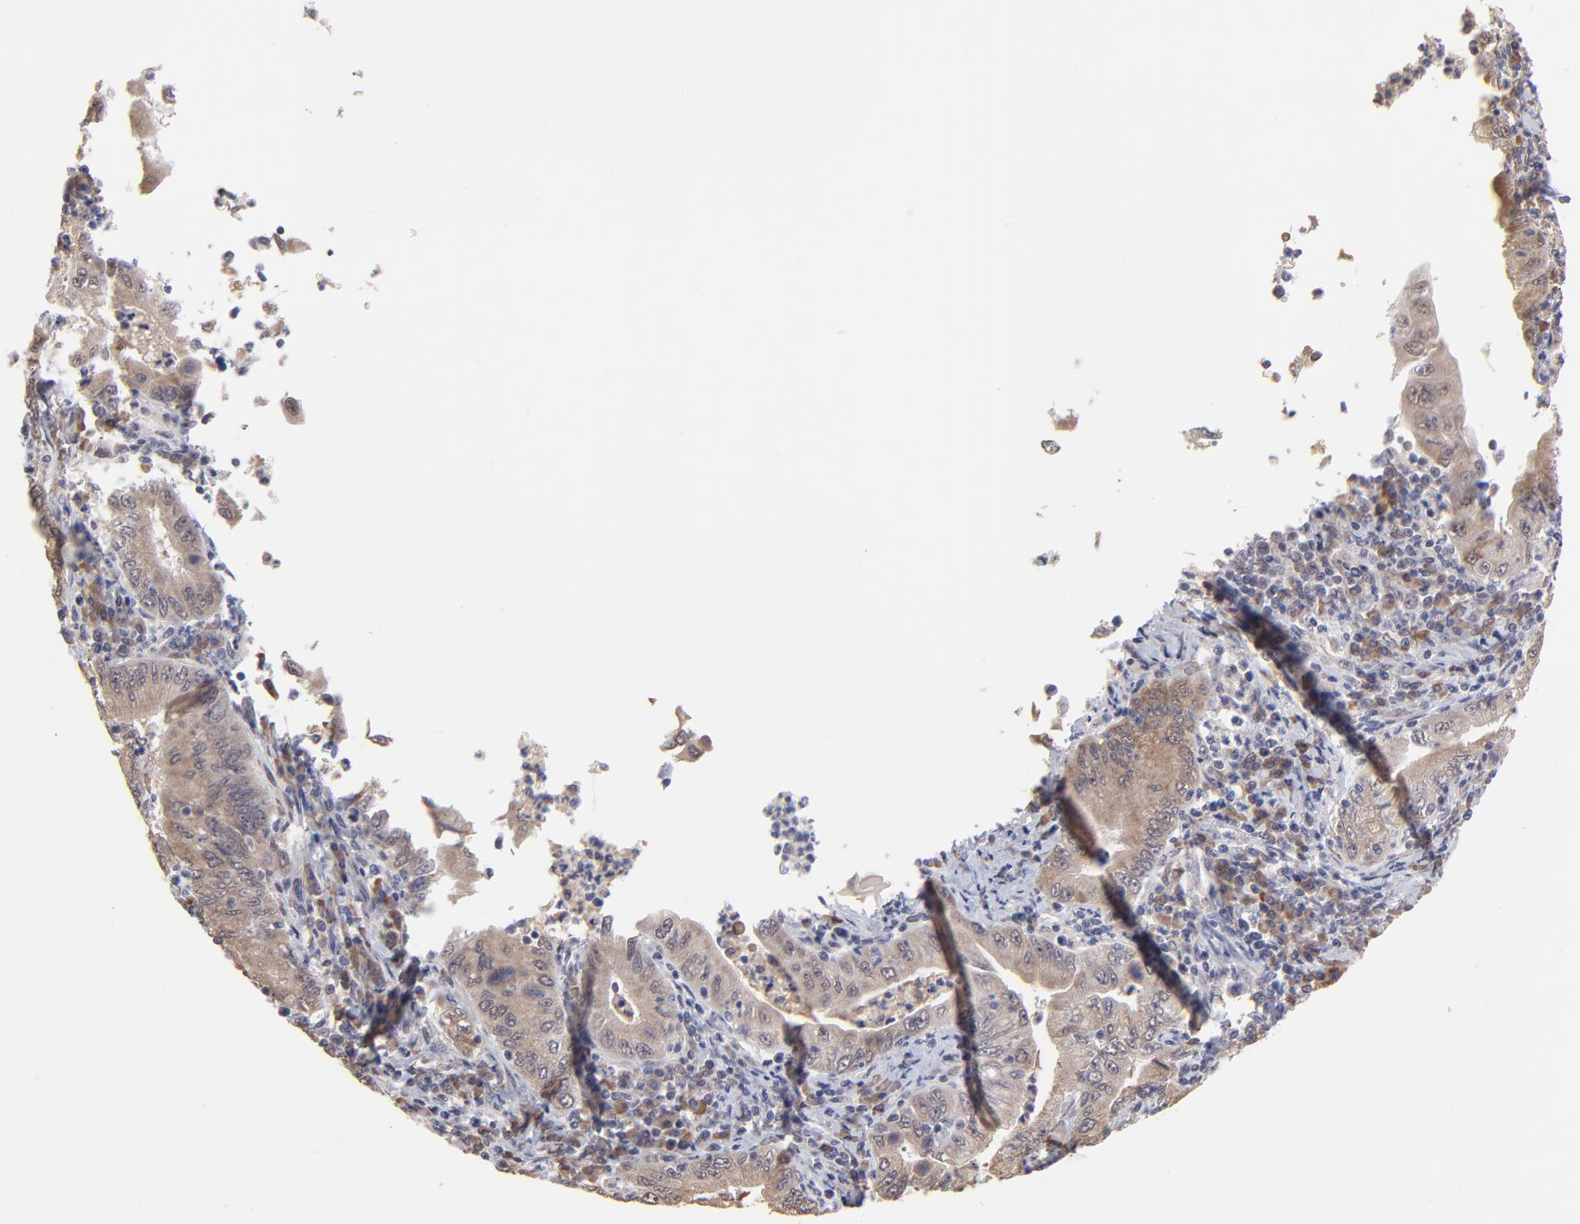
{"staining": {"intensity": "weak", "quantity": ">75%", "location": "cytoplasmic/membranous"}, "tissue": "stomach cancer", "cell_type": "Tumor cells", "image_type": "cancer", "snomed": [{"axis": "morphology", "description": "Normal tissue, NOS"}, {"axis": "morphology", "description": "Adenocarcinoma, NOS"}, {"axis": "topography", "description": "Esophagus"}, {"axis": "topography", "description": "Stomach, upper"}, {"axis": "topography", "description": "Peripheral nerve tissue"}], "caption": "Tumor cells show low levels of weak cytoplasmic/membranous staining in approximately >75% of cells in human adenocarcinoma (stomach). The protein of interest is shown in brown color, while the nuclei are stained blue.", "gene": "CHL1", "patient": {"sex": "male", "age": 62}}